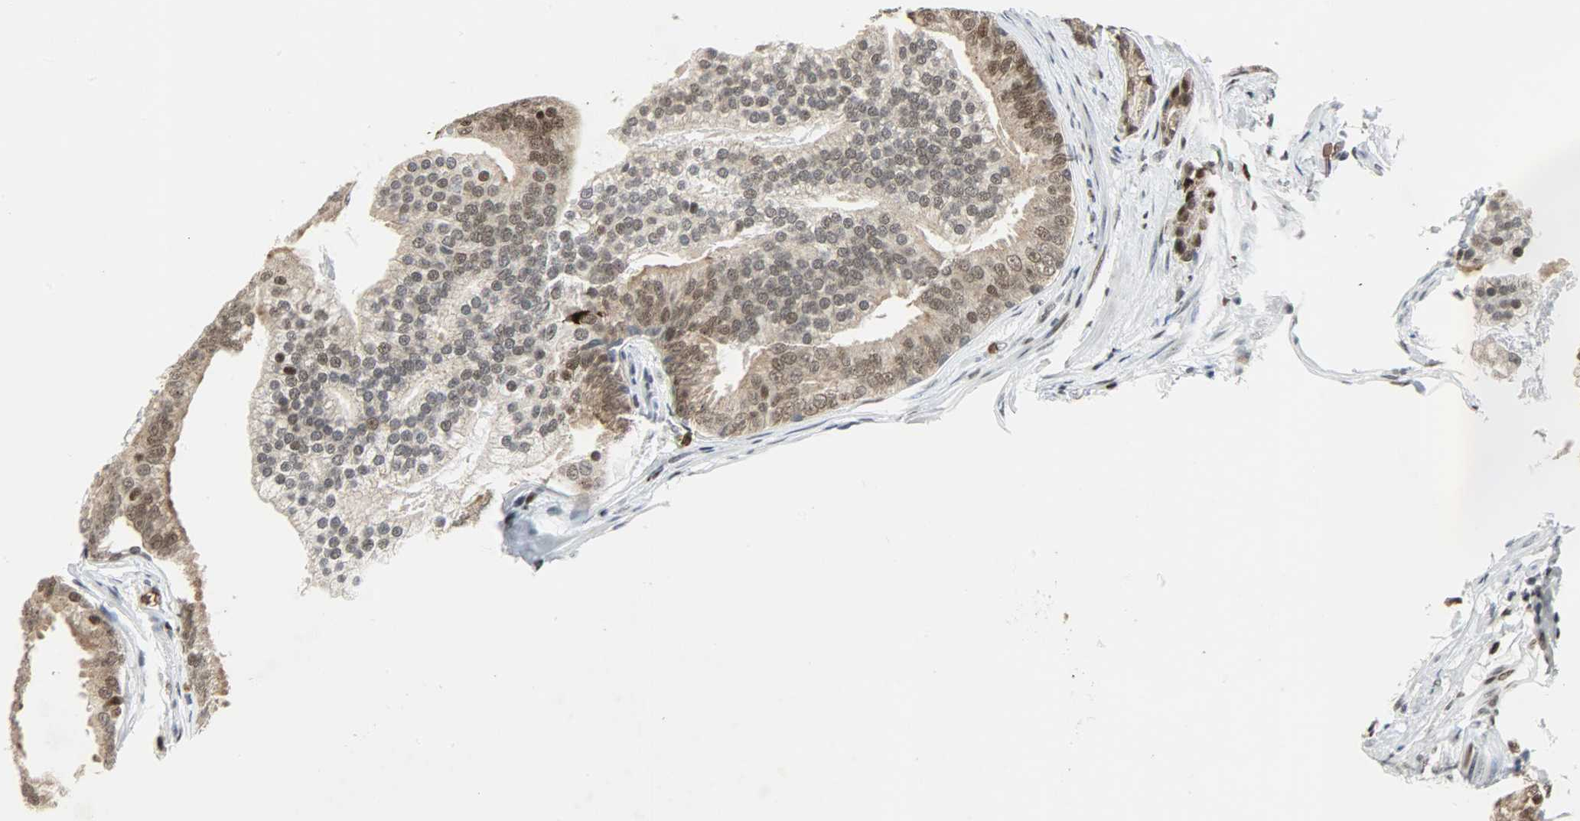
{"staining": {"intensity": "moderate", "quantity": ">75%", "location": "cytoplasmic/membranous,nuclear"}, "tissue": "prostate cancer", "cell_type": "Tumor cells", "image_type": "cancer", "snomed": [{"axis": "morphology", "description": "Adenocarcinoma, Low grade"}, {"axis": "topography", "description": "Prostate"}], "caption": "Protein expression analysis of human prostate cancer reveals moderate cytoplasmic/membranous and nuclear staining in about >75% of tumor cells.", "gene": "SNAI1", "patient": {"sex": "male", "age": 58}}